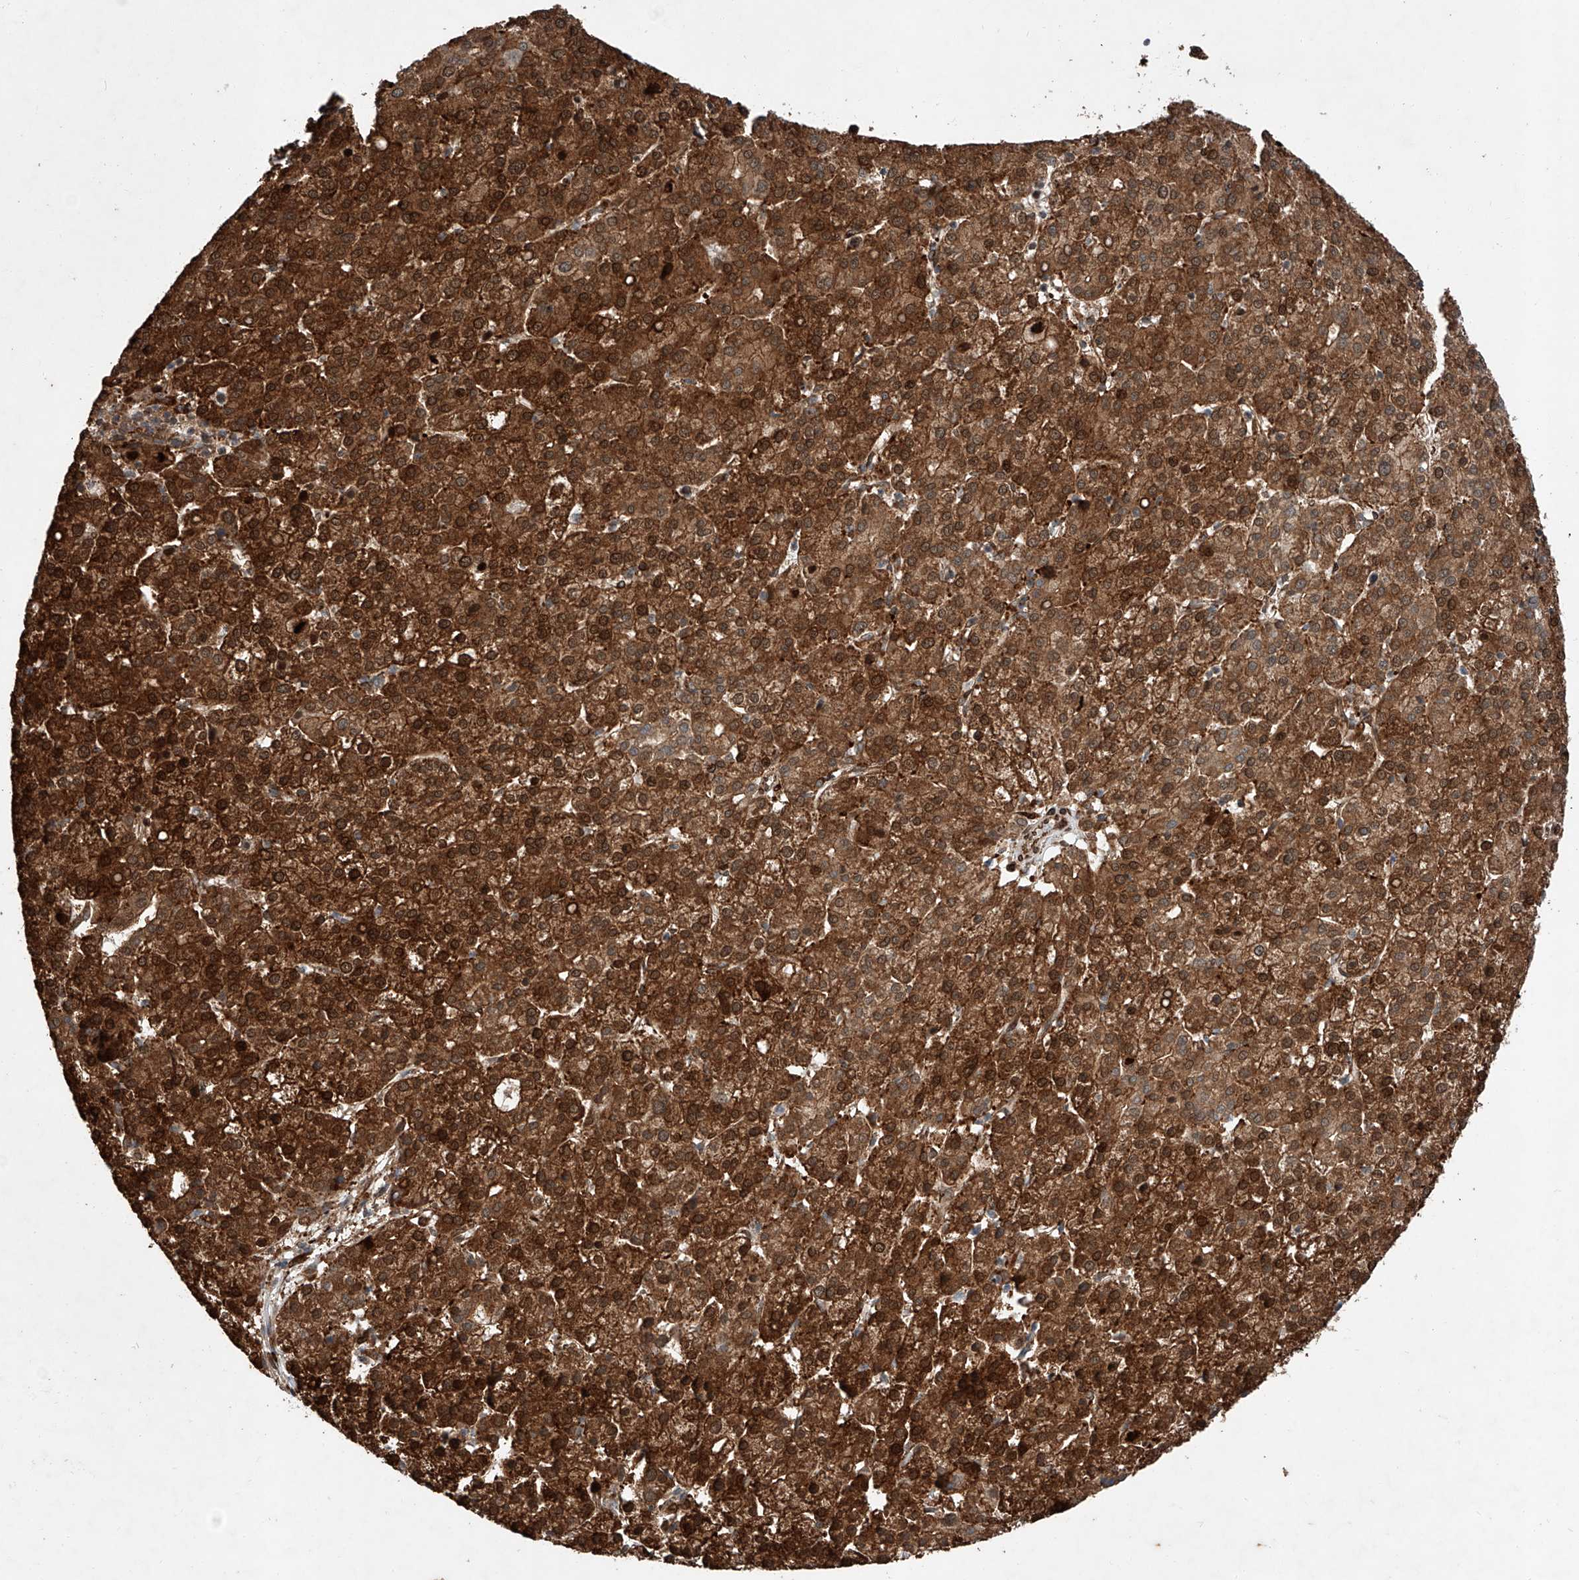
{"staining": {"intensity": "strong", "quantity": ">75%", "location": "cytoplasmic/membranous,nuclear"}, "tissue": "liver cancer", "cell_type": "Tumor cells", "image_type": "cancer", "snomed": [{"axis": "morphology", "description": "Carcinoma, Hepatocellular, NOS"}, {"axis": "topography", "description": "Liver"}], "caption": "Immunohistochemical staining of human liver cancer (hepatocellular carcinoma) reveals high levels of strong cytoplasmic/membranous and nuclear staining in about >75% of tumor cells.", "gene": "ZFP28", "patient": {"sex": "female", "age": 58}}